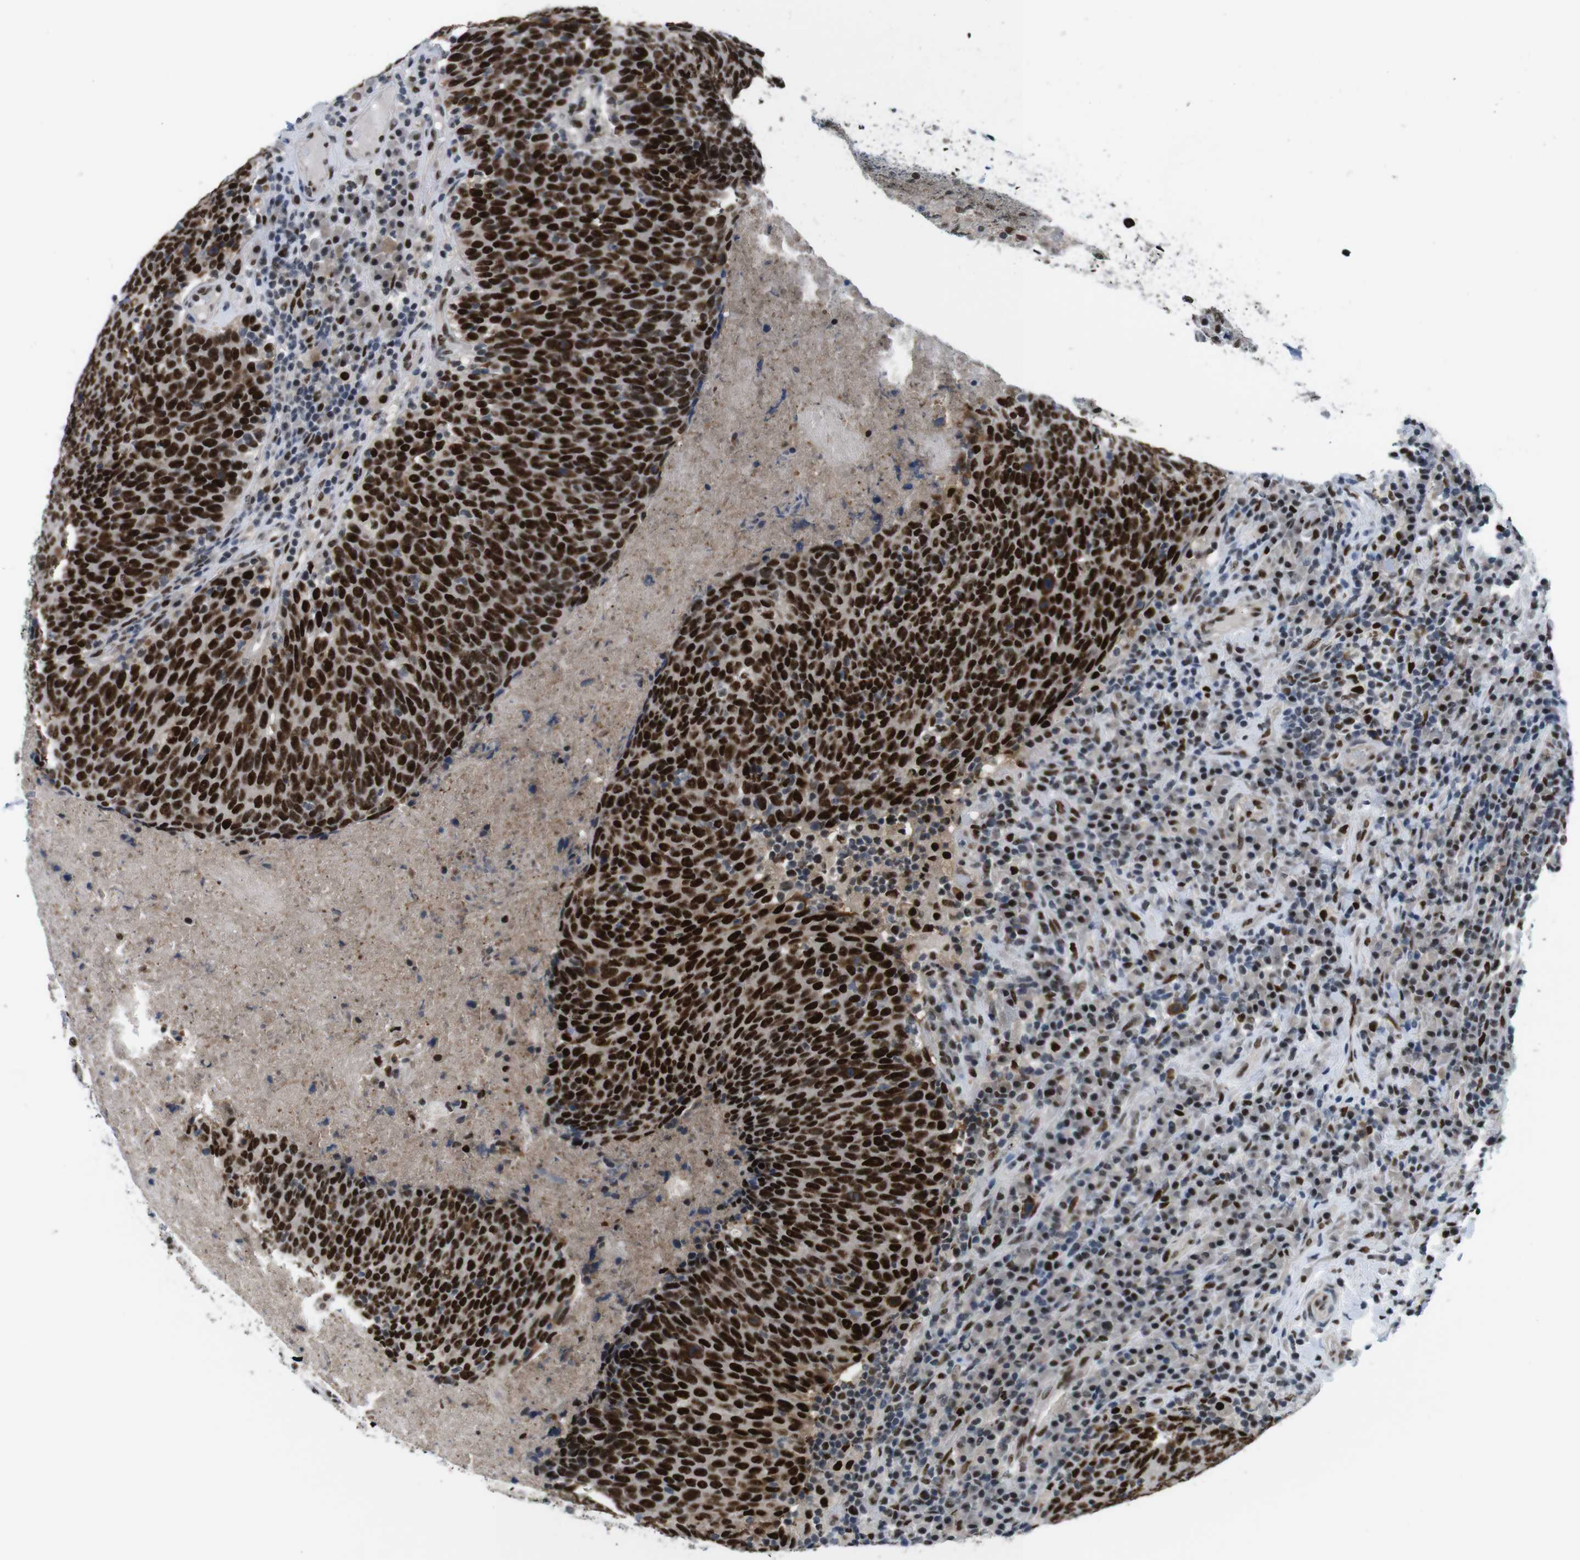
{"staining": {"intensity": "strong", "quantity": ">75%", "location": "nuclear"}, "tissue": "head and neck cancer", "cell_type": "Tumor cells", "image_type": "cancer", "snomed": [{"axis": "morphology", "description": "Squamous cell carcinoma, NOS"}, {"axis": "morphology", "description": "Squamous cell carcinoma, metastatic, NOS"}, {"axis": "topography", "description": "Lymph node"}, {"axis": "topography", "description": "Head-Neck"}], "caption": "Immunohistochemistry (IHC) (DAB) staining of head and neck cancer (squamous cell carcinoma) reveals strong nuclear protein positivity in about >75% of tumor cells.", "gene": "PSME3", "patient": {"sex": "male", "age": 62}}